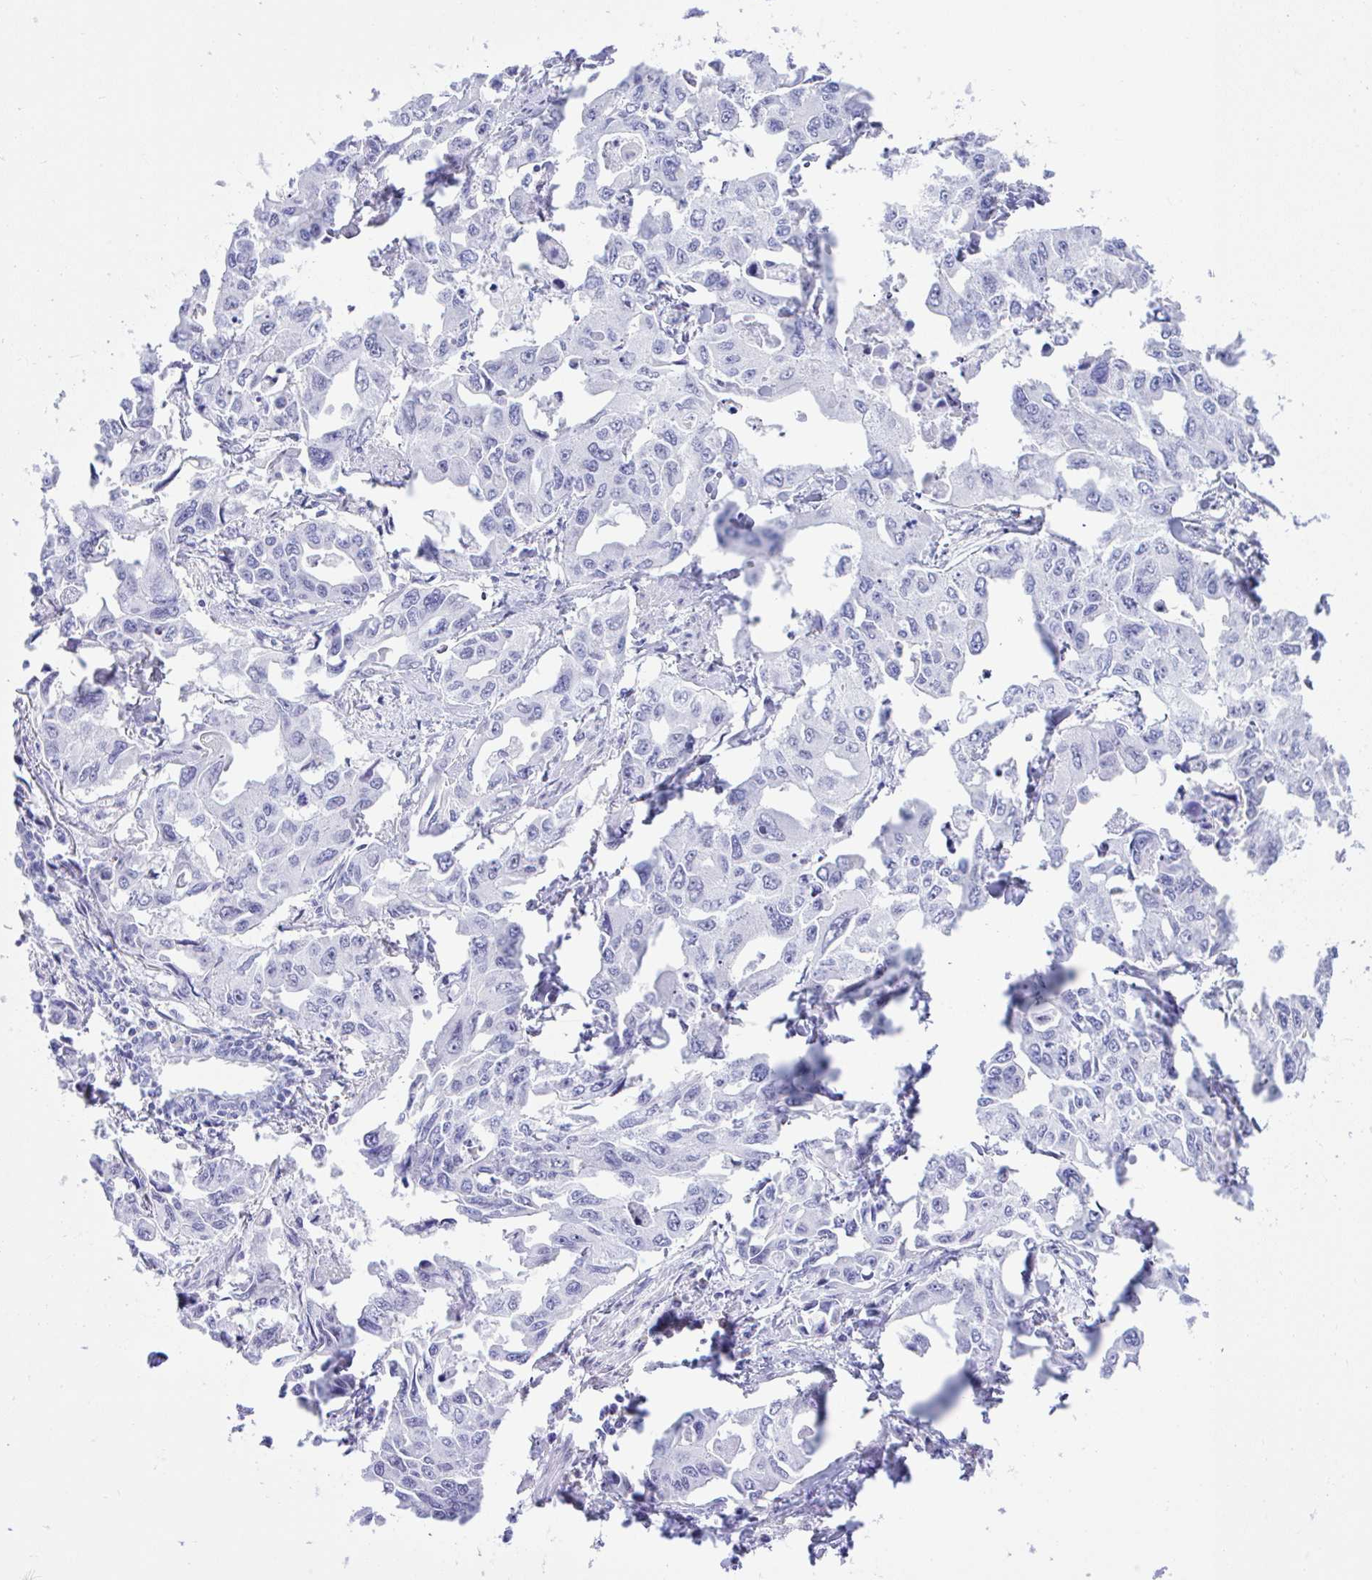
{"staining": {"intensity": "negative", "quantity": "none", "location": "none"}, "tissue": "lung cancer", "cell_type": "Tumor cells", "image_type": "cancer", "snomed": [{"axis": "morphology", "description": "Adenocarcinoma, NOS"}, {"axis": "topography", "description": "Lung"}], "caption": "Human lung adenocarcinoma stained for a protein using immunohistochemistry displays no expression in tumor cells.", "gene": "SEL1L2", "patient": {"sex": "male", "age": 64}}